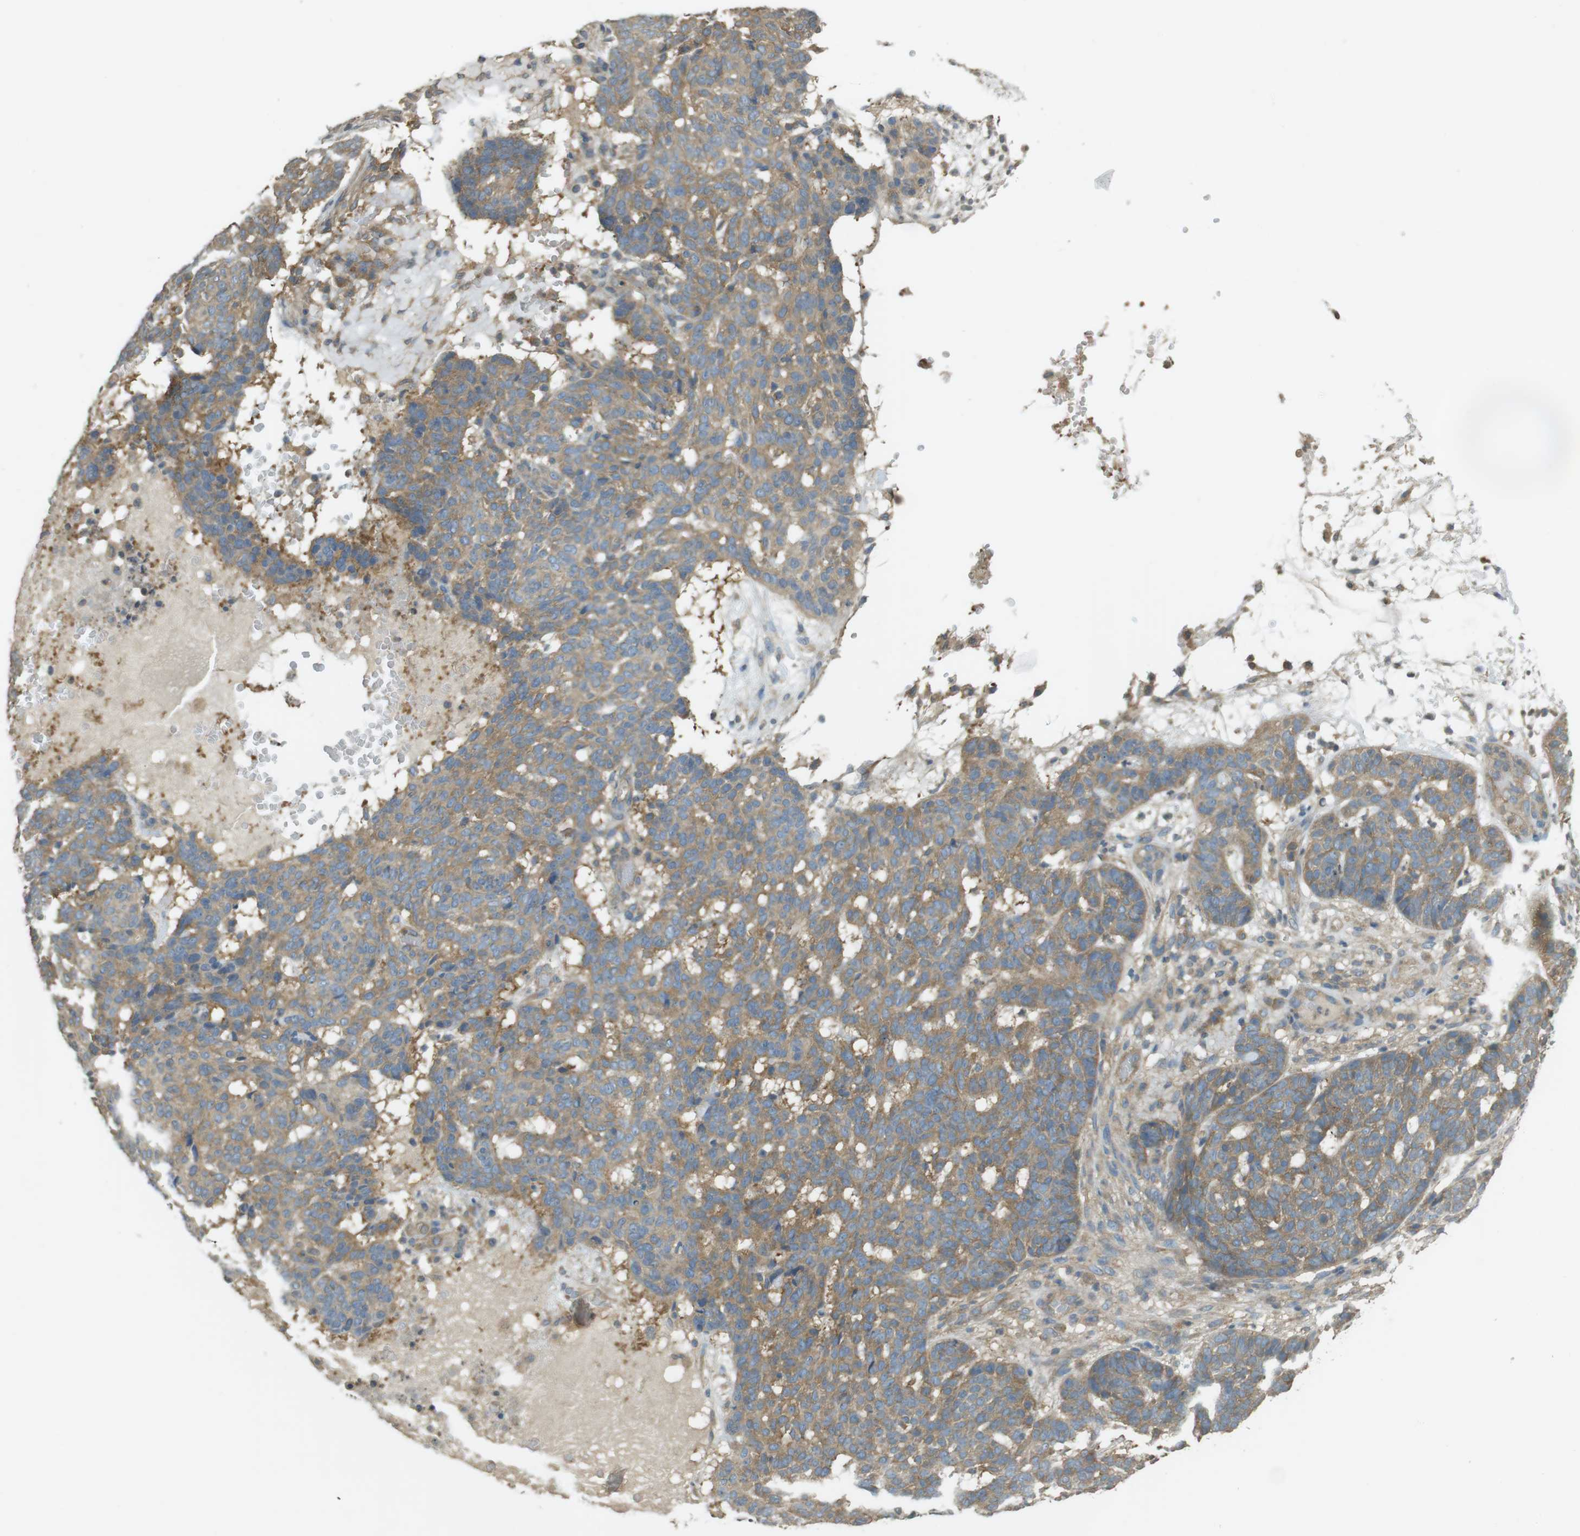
{"staining": {"intensity": "moderate", "quantity": ">75%", "location": "cytoplasmic/membranous"}, "tissue": "skin cancer", "cell_type": "Tumor cells", "image_type": "cancer", "snomed": [{"axis": "morphology", "description": "Basal cell carcinoma"}, {"axis": "topography", "description": "Skin"}], "caption": "A brown stain shows moderate cytoplasmic/membranous staining of a protein in human skin basal cell carcinoma tumor cells.", "gene": "KIF5B", "patient": {"sex": "male", "age": 85}}